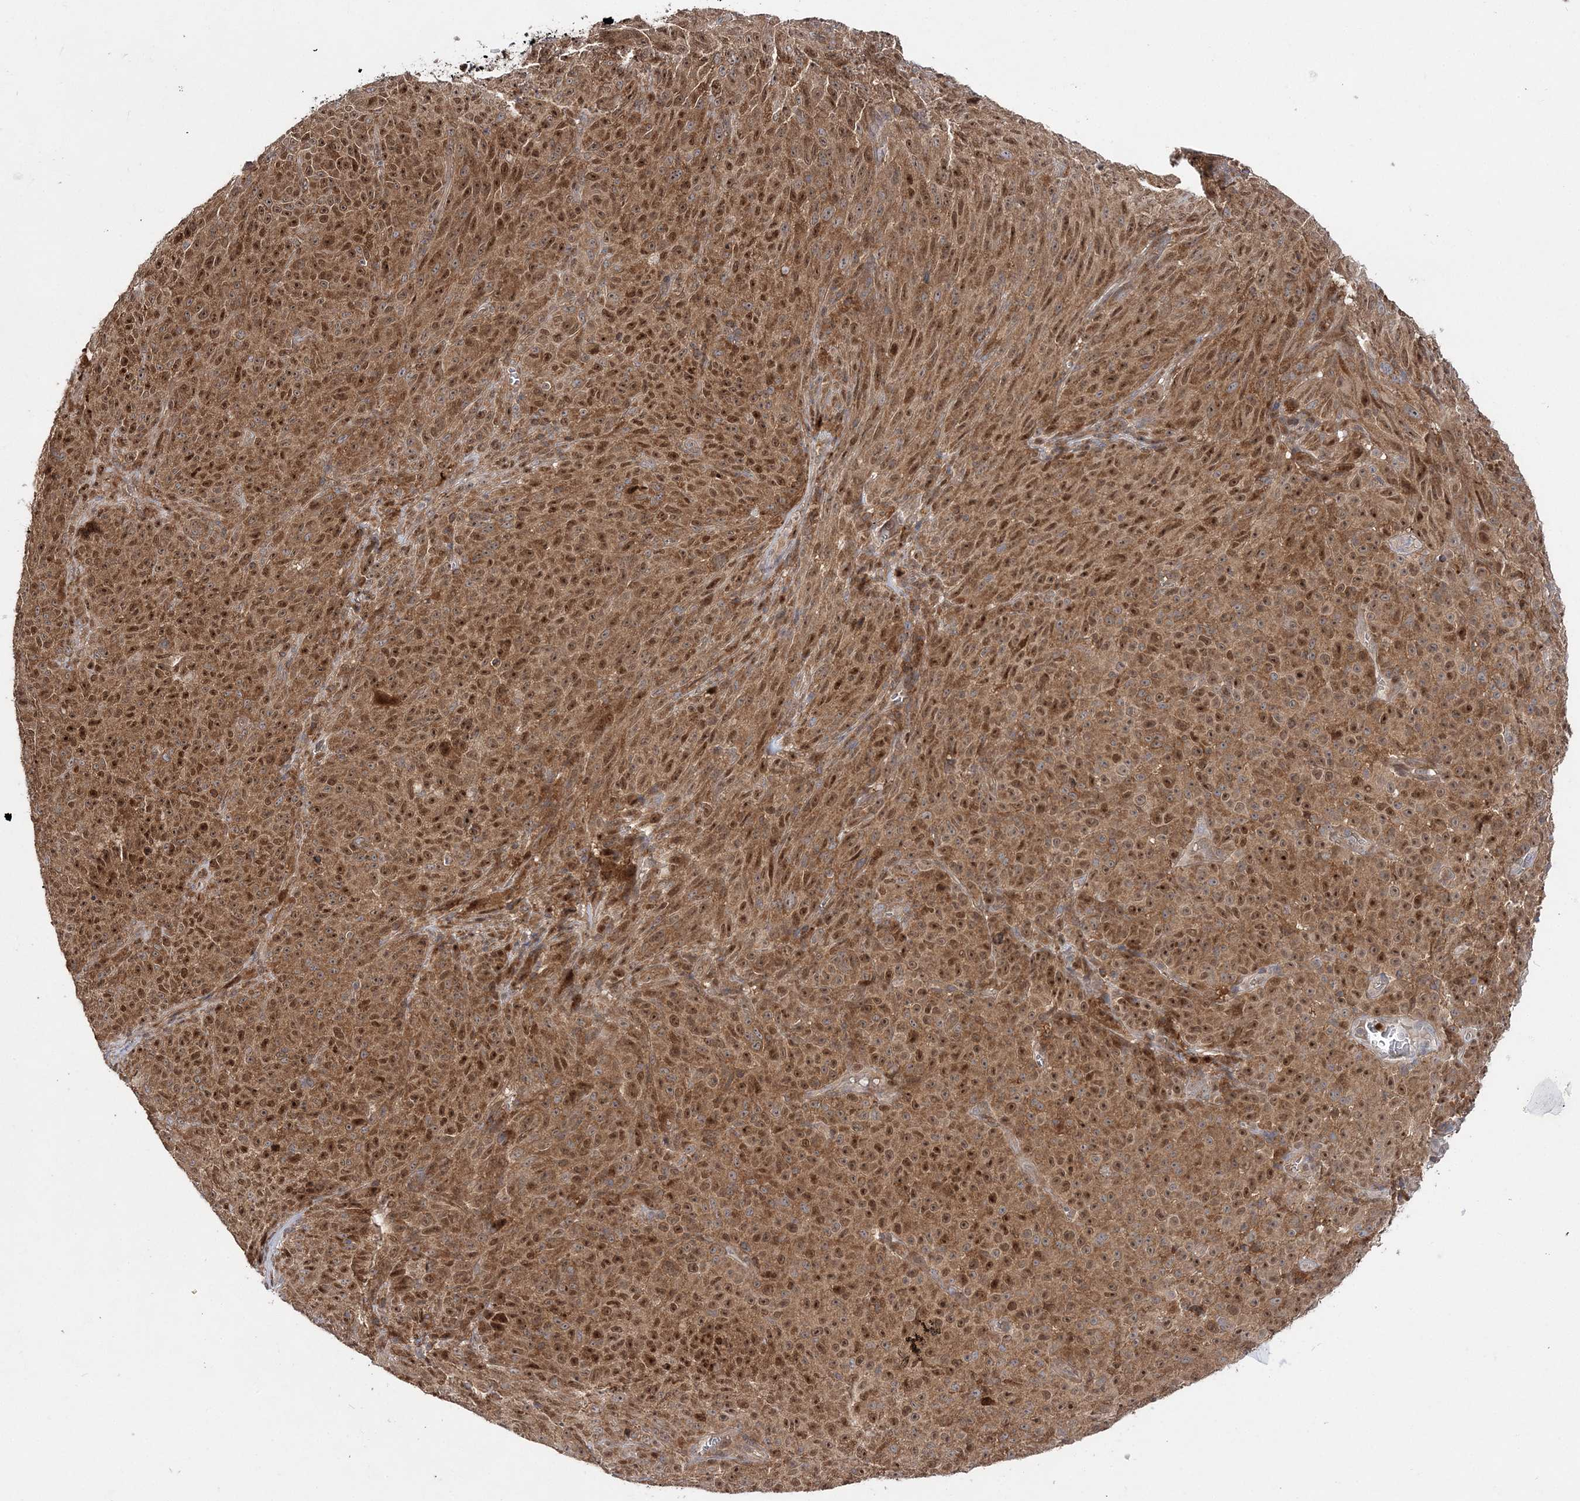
{"staining": {"intensity": "moderate", "quantity": ">75%", "location": "cytoplasmic/membranous,nuclear"}, "tissue": "melanoma", "cell_type": "Tumor cells", "image_type": "cancer", "snomed": [{"axis": "morphology", "description": "Malignant melanoma, NOS"}, {"axis": "topography", "description": "Skin"}], "caption": "This histopathology image shows immunohistochemistry (IHC) staining of human melanoma, with medium moderate cytoplasmic/membranous and nuclear expression in about >75% of tumor cells.", "gene": "NIF3L1", "patient": {"sex": "female", "age": 82}}